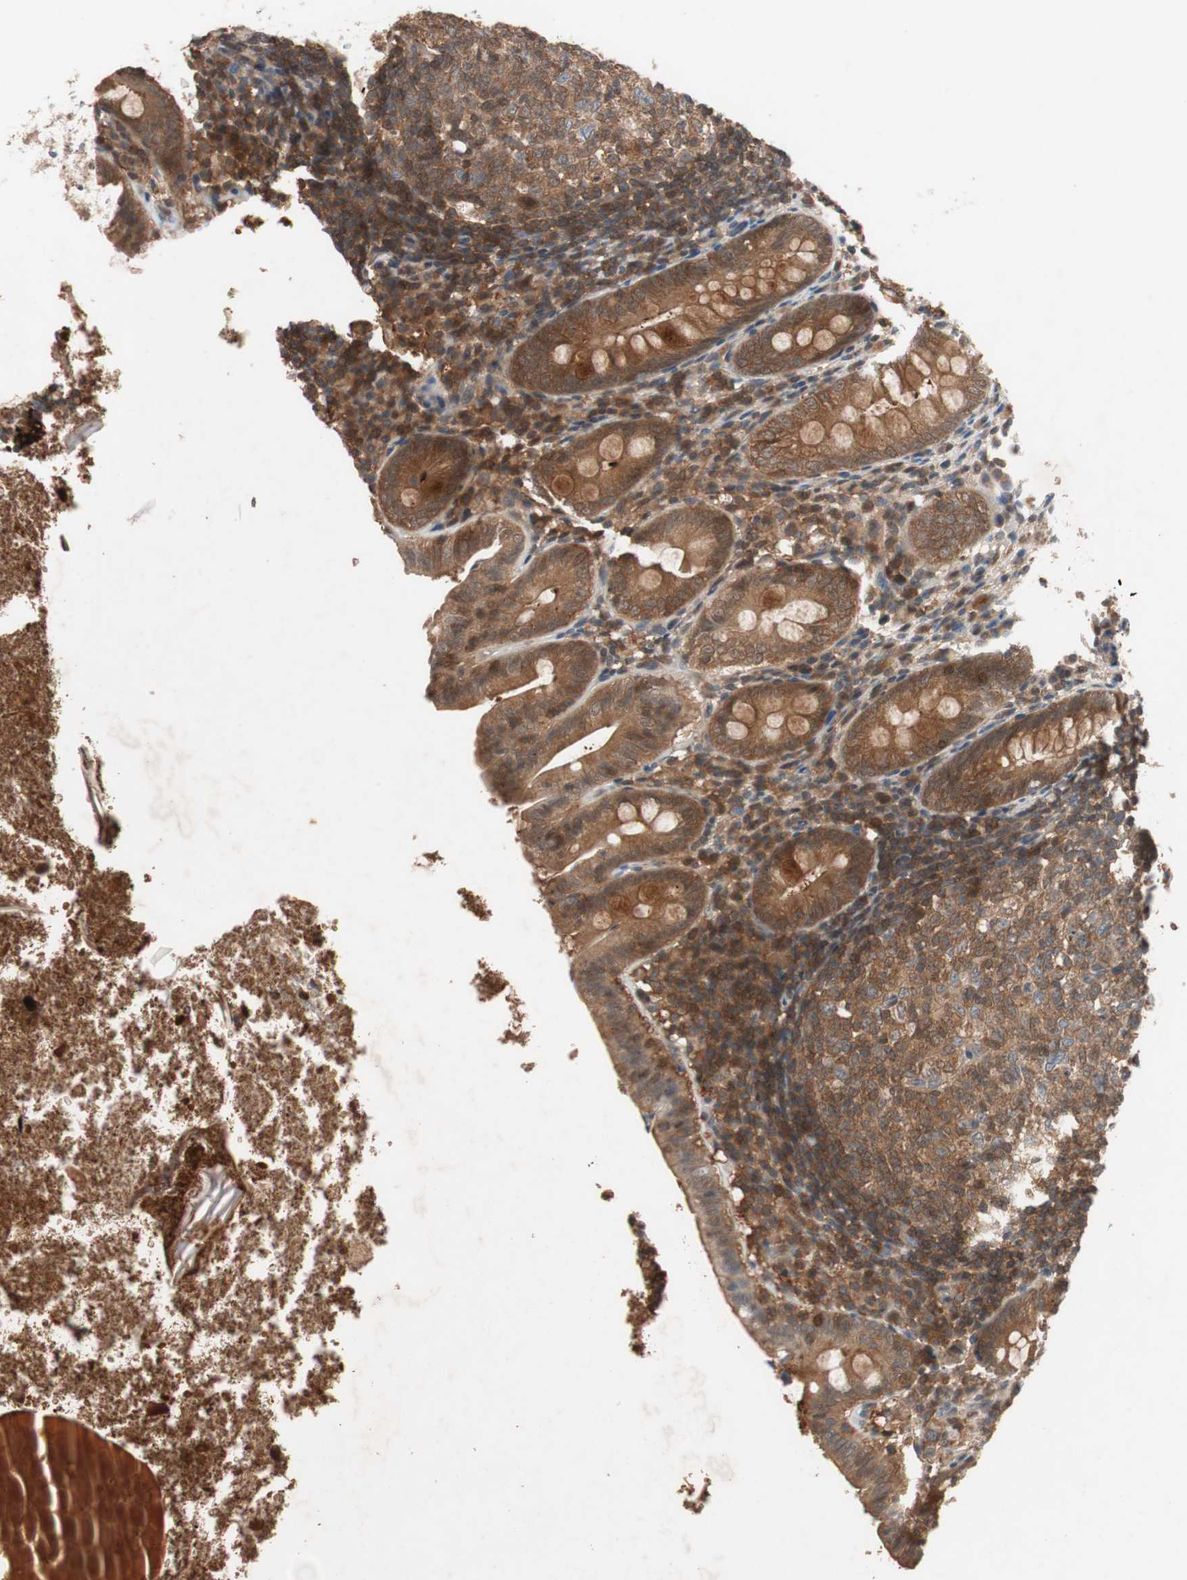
{"staining": {"intensity": "moderate", "quantity": ">75%", "location": "cytoplasmic/membranous"}, "tissue": "appendix", "cell_type": "Glandular cells", "image_type": "normal", "snomed": [{"axis": "morphology", "description": "Normal tissue, NOS"}, {"axis": "topography", "description": "Appendix"}], "caption": "Glandular cells reveal moderate cytoplasmic/membranous expression in about >75% of cells in normal appendix.", "gene": "GALT", "patient": {"sex": "female", "age": 10}}